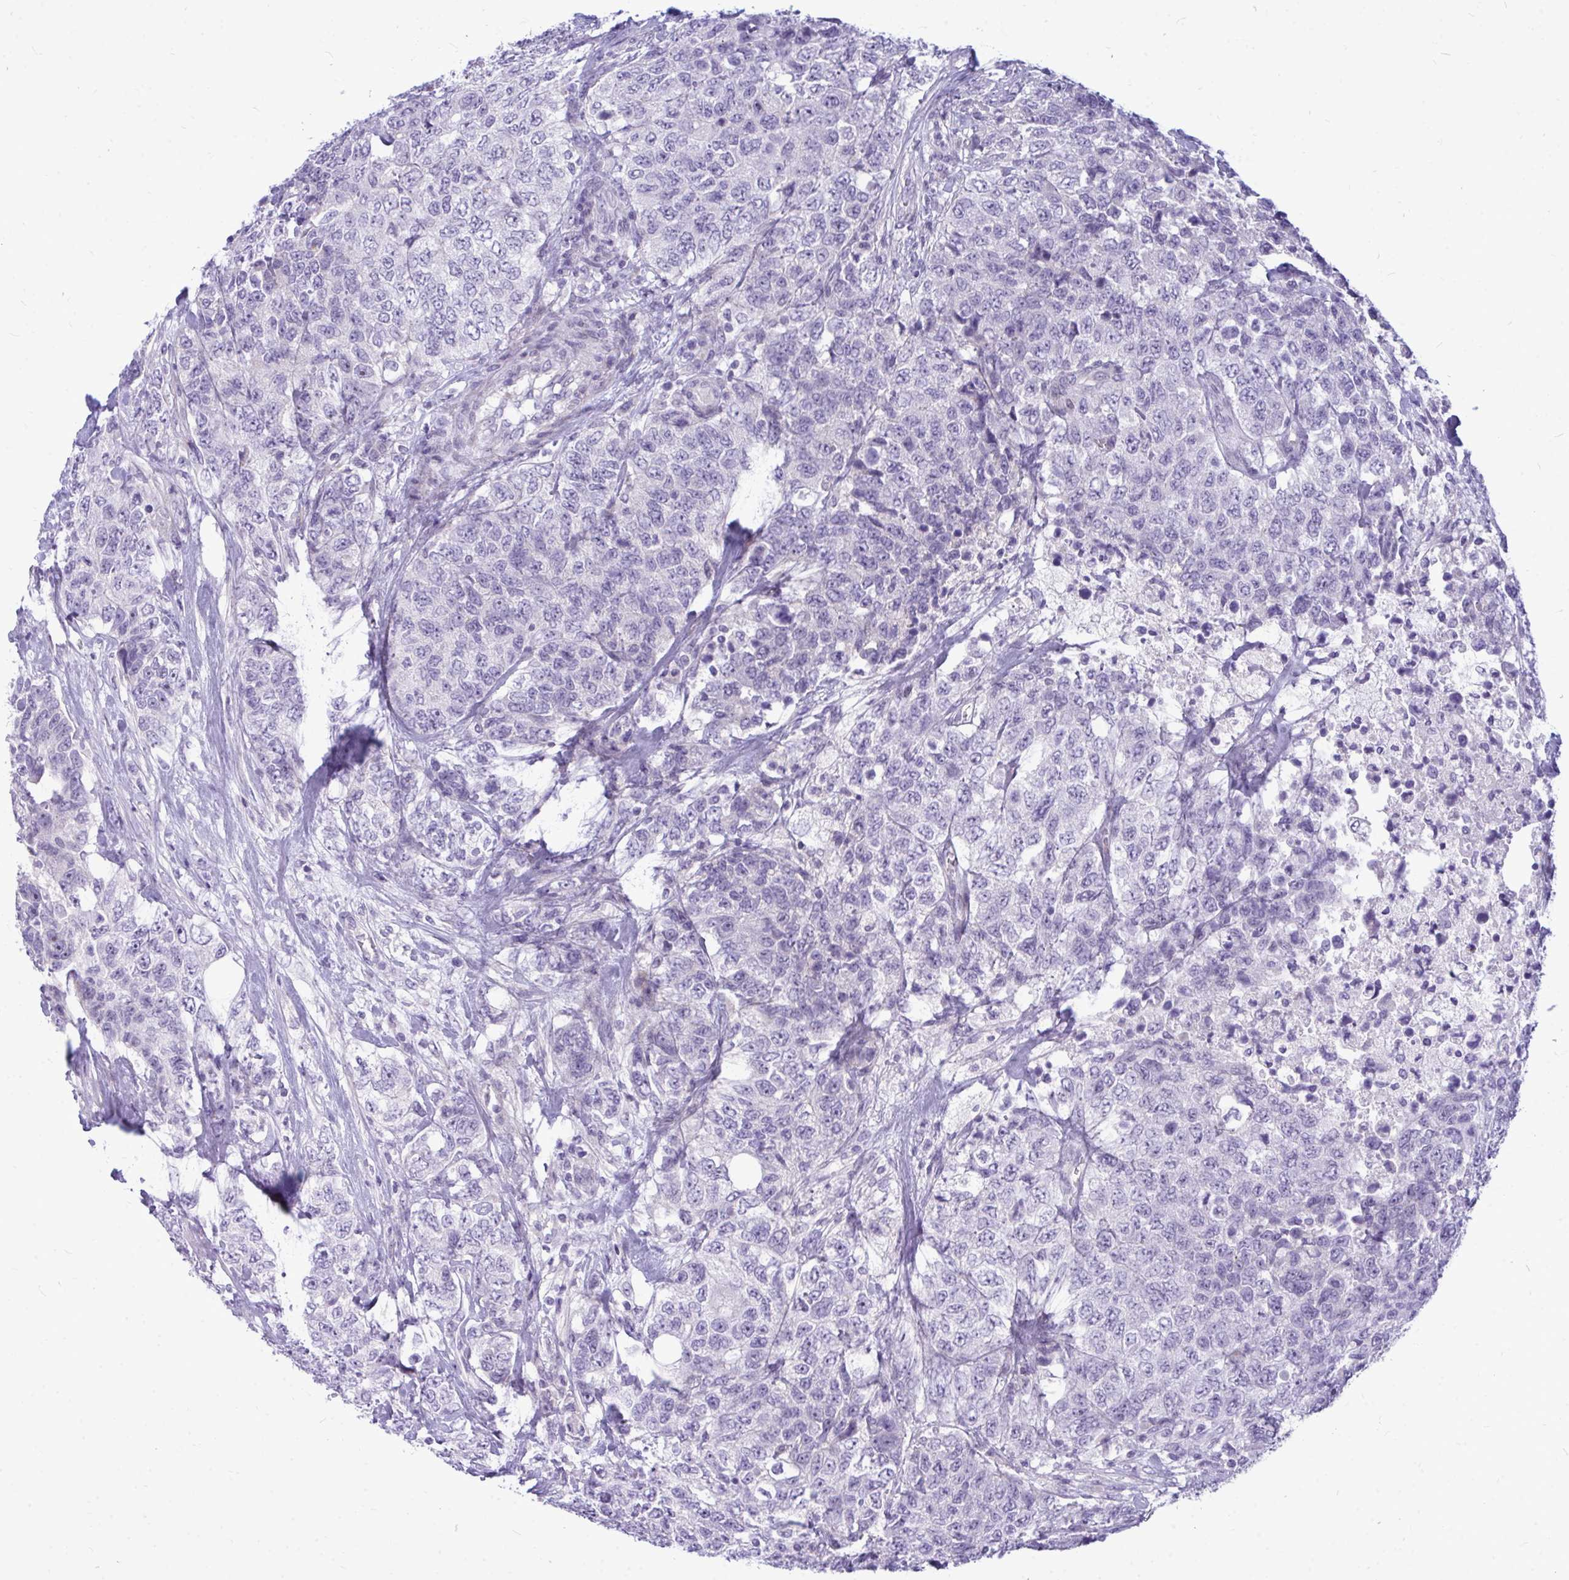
{"staining": {"intensity": "negative", "quantity": "none", "location": "none"}, "tissue": "urothelial cancer", "cell_type": "Tumor cells", "image_type": "cancer", "snomed": [{"axis": "morphology", "description": "Urothelial carcinoma, High grade"}, {"axis": "topography", "description": "Urinary bladder"}], "caption": "DAB (3,3'-diaminobenzidine) immunohistochemical staining of high-grade urothelial carcinoma shows no significant staining in tumor cells. (Immunohistochemistry, brightfield microscopy, high magnification).", "gene": "ZSCAN25", "patient": {"sex": "female", "age": 78}}